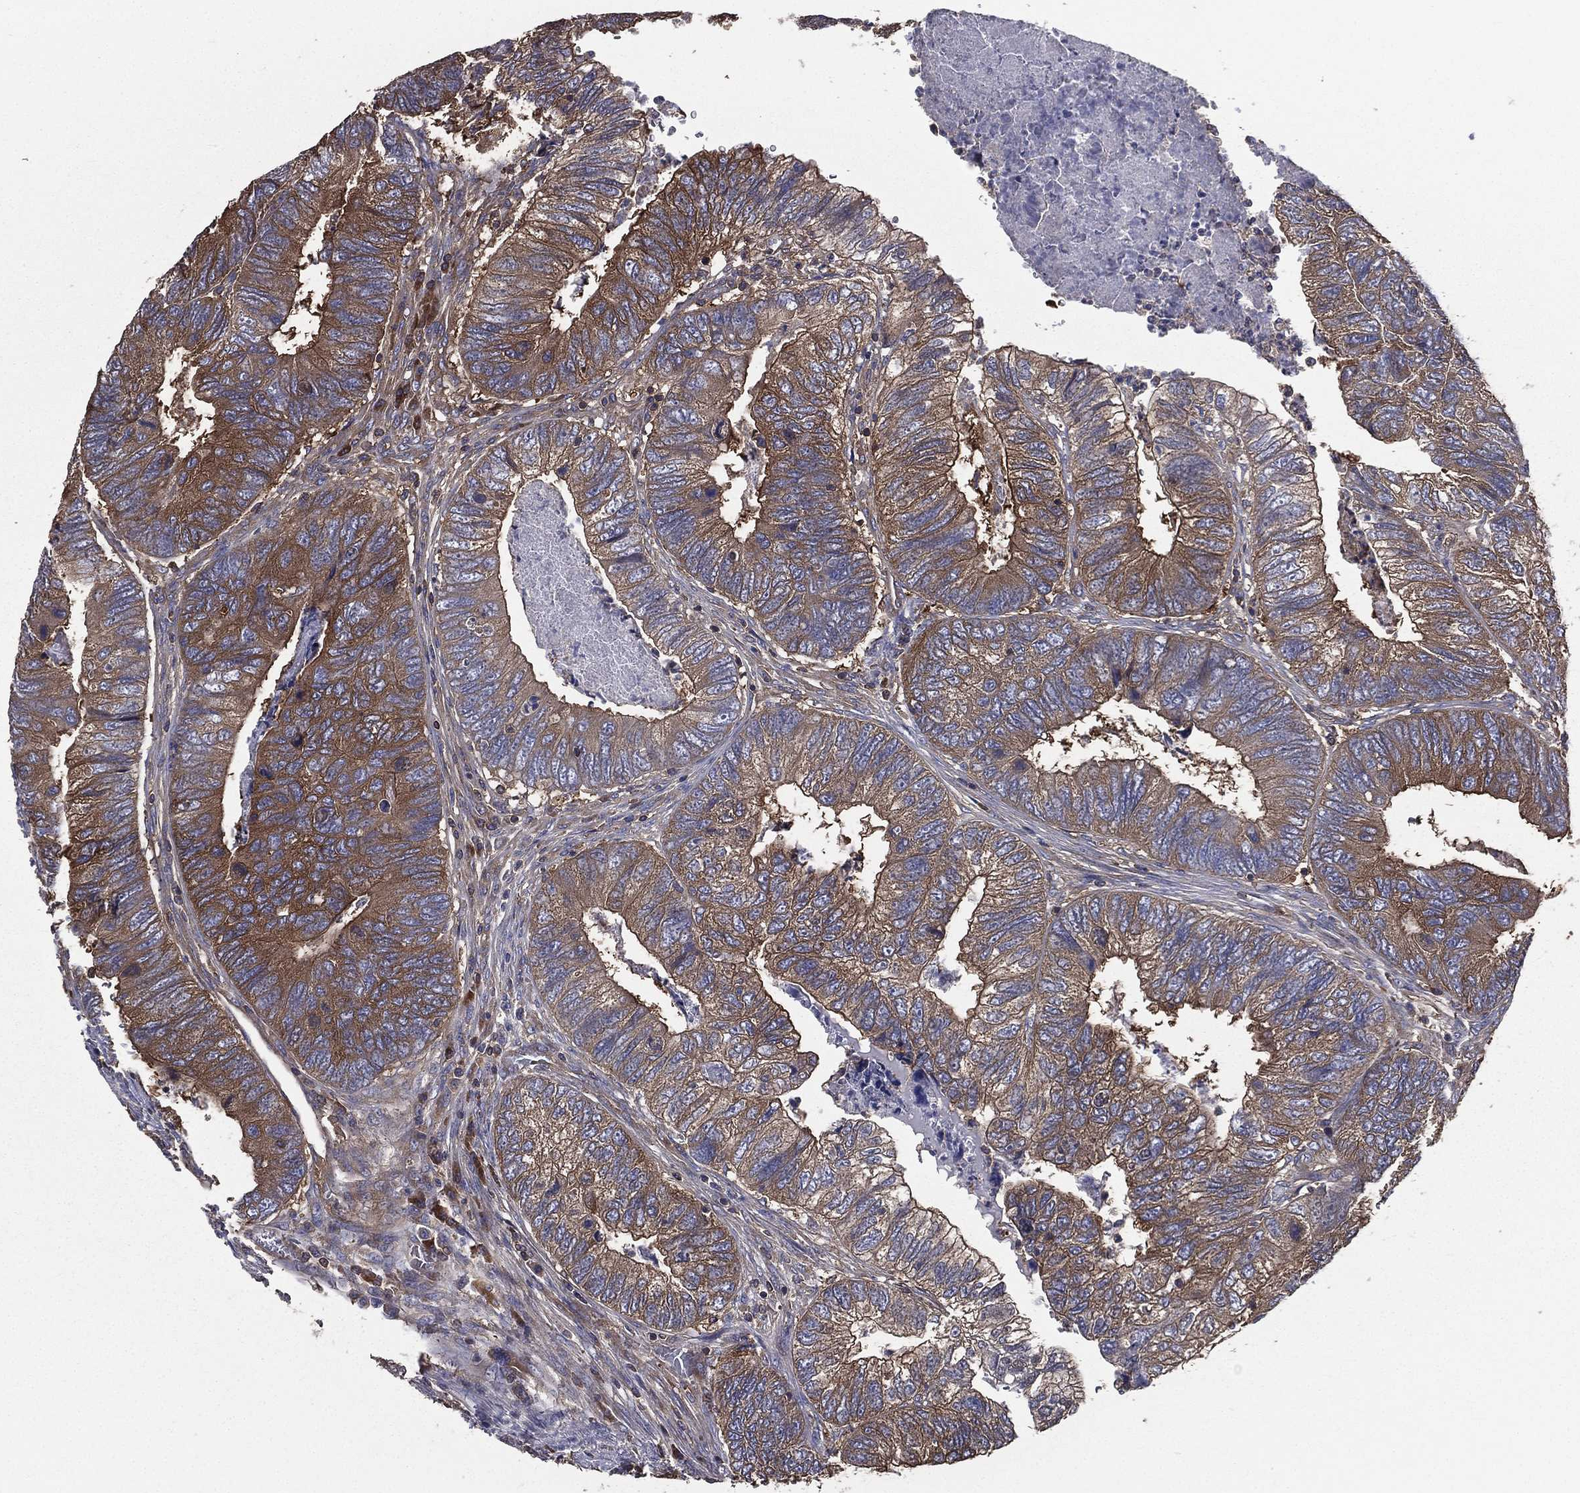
{"staining": {"intensity": "strong", "quantity": "25%-75%", "location": "cytoplasmic/membranous"}, "tissue": "colorectal cancer", "cell_type": "Tumor cells", "image_type": "cancer", "snomed": [{"axis": "morphology", "description": "Adenocarcinoma, NOS"}, {"axis": "topography", "description": "Colon"}], "caption": "Immunohistochemical staining of adenocarcinoma (colorectal) shows high levels of strong cytoplasmic/membranous protein positivity in about 25%-75% of tumor cells.", "gene": "SARS1", "patient": {"sex": "female", "age": 67}}